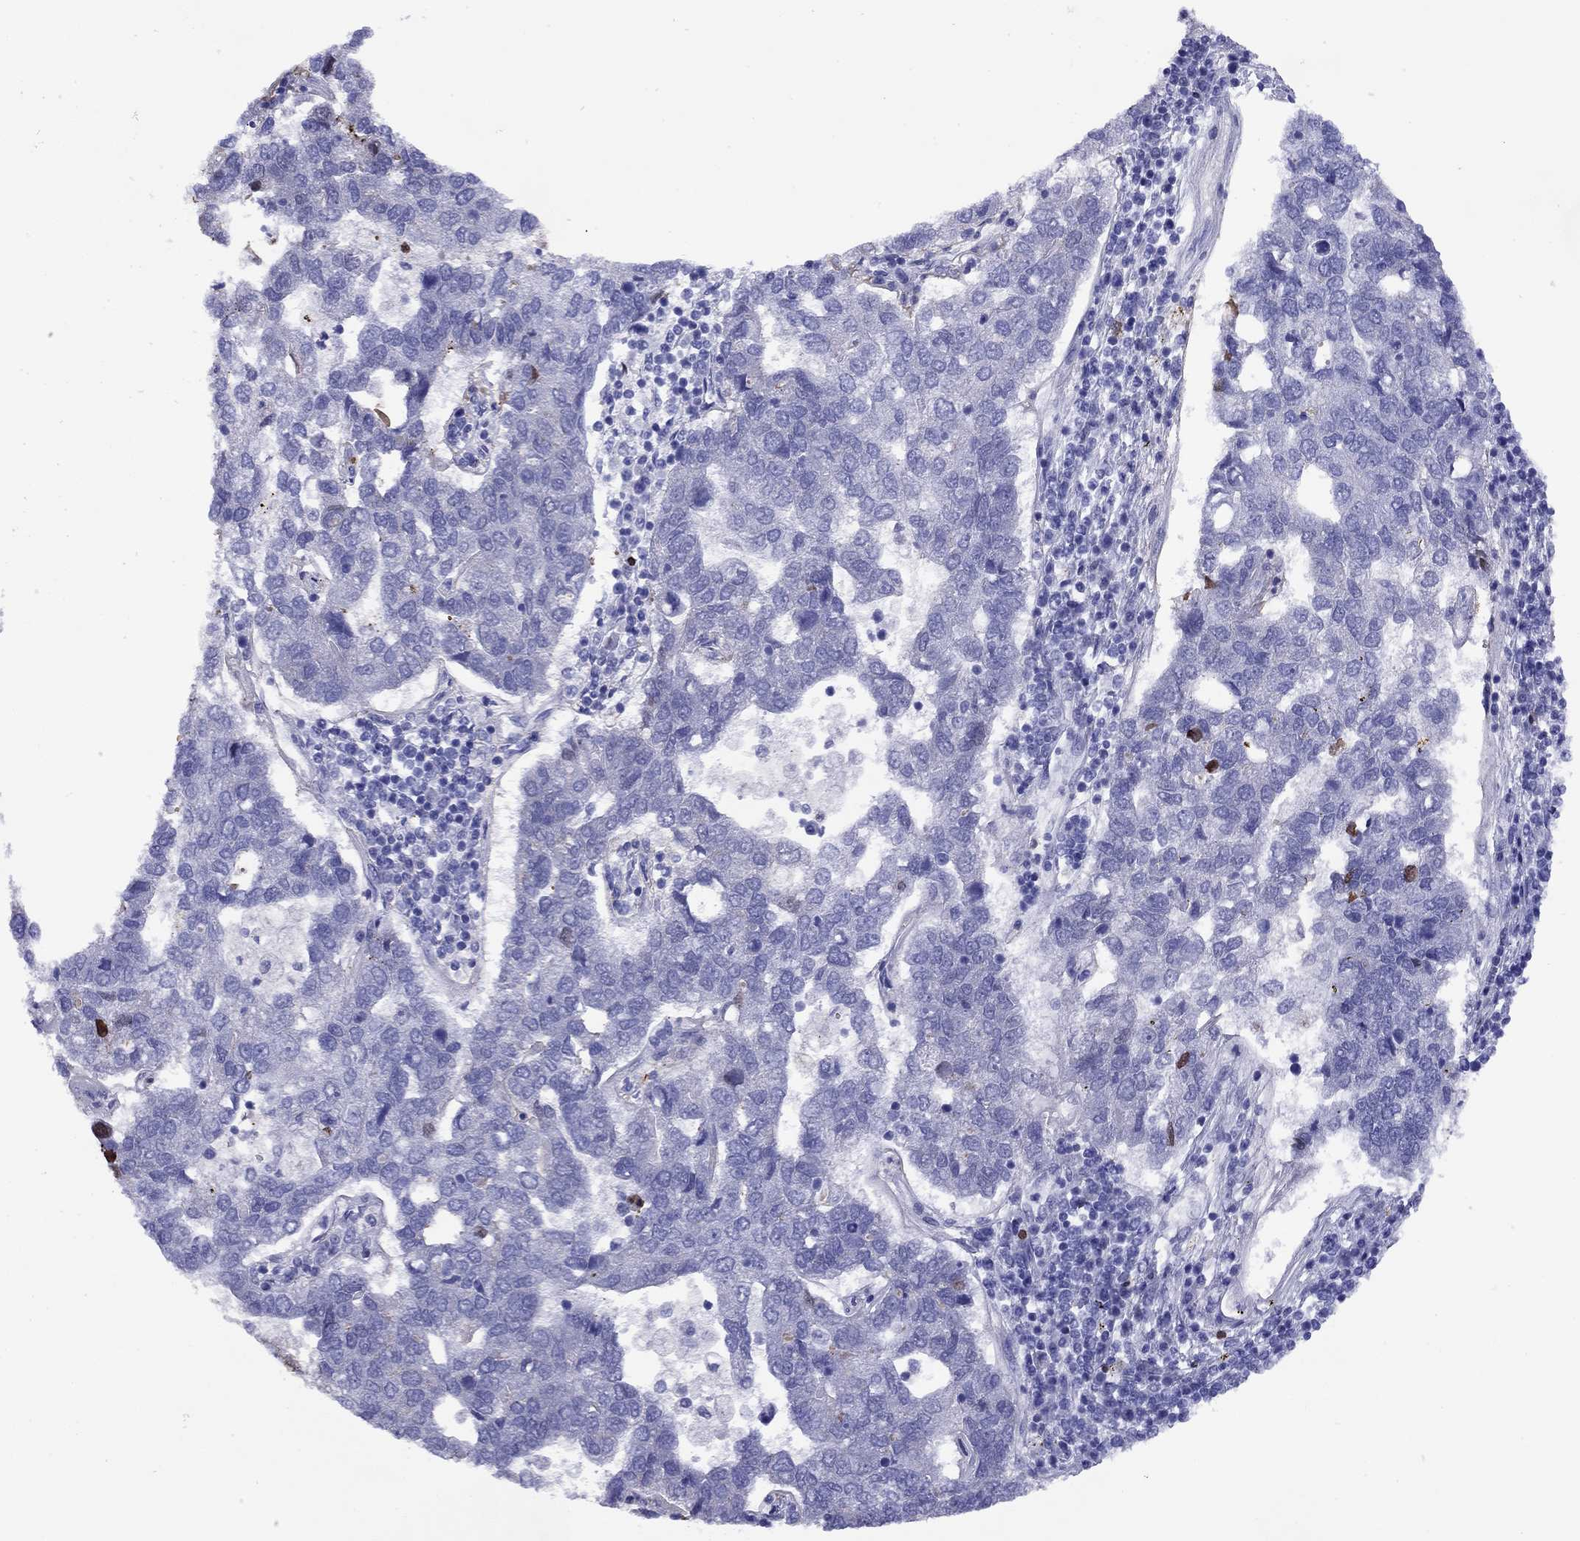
{"staining": {"intensity": "negative", "quantity": "none", "location": "none"}, "tissue": "pancreatic cancer", "cell_type": "Tumor cells", "image_type": "cancer", "snomed": [{"axis": "morphology", "description": "Adenocarcinoma, NOS"}, {"axis": "topography", "description": "Pancreas"}], "caption": "Tumor cells show no significant protein positivity in pancreatic adenocarcinoma.", "gene": "CMYA5", "patient": {"sex": "female", "age": 61}}